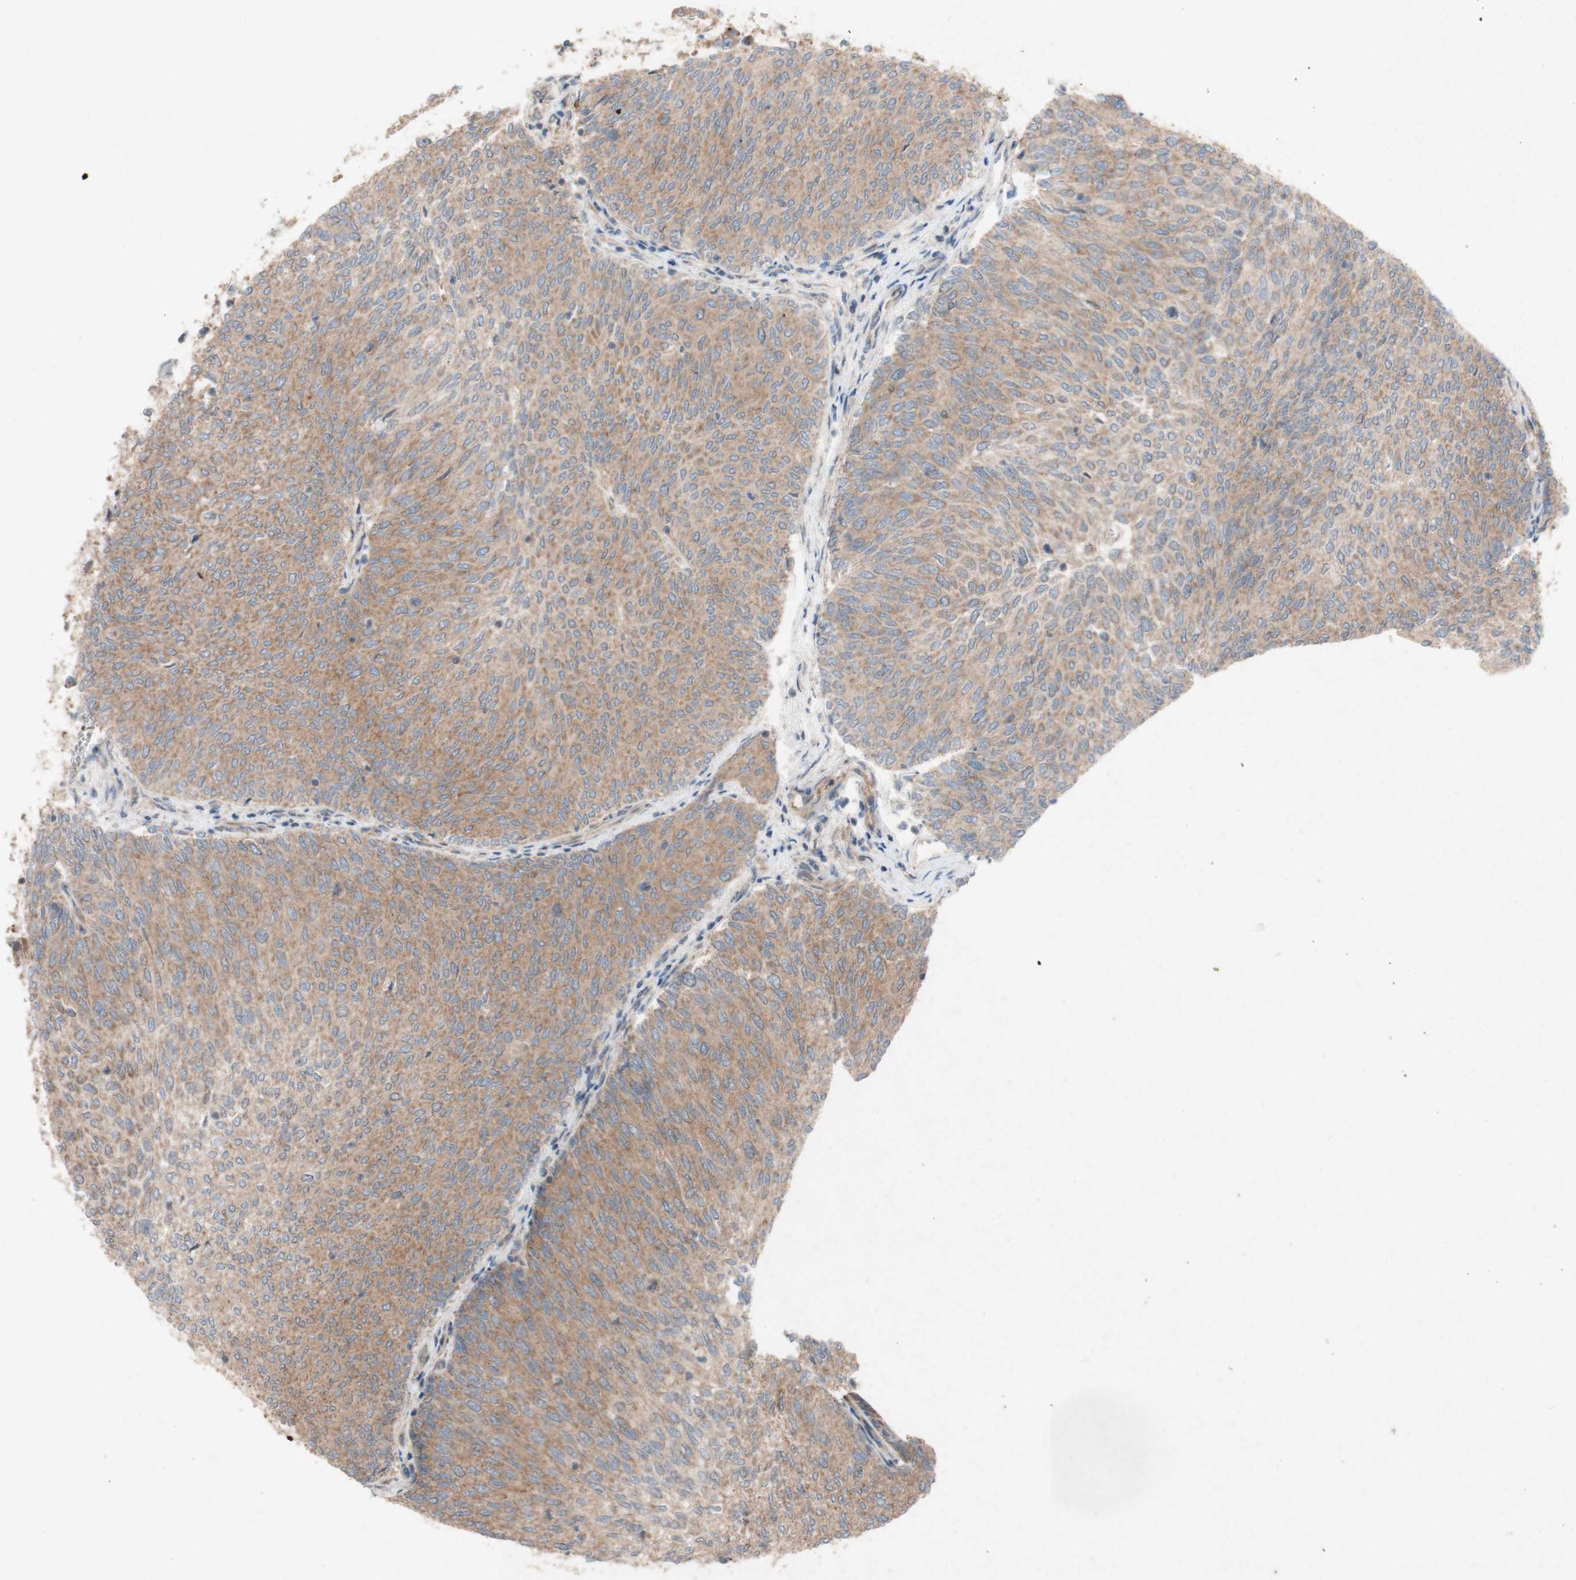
{"staining": {"intensity": "moderate", "quantity": ">75%", "location": "cytoplasmic/membranous"}, "tissue": "urothelial cancer", "cell_type": "Tumor cells", "image_type": "cancer", "snomed": [{"axis": "morphology", "description": "Urothelial carcinoma, Low grade"}, {"axis": "topography", "description": "Urinary bladder"}], "caption": "IHC photomicrograph of neoplastic tissue: human urothelial cancer stained using immunohistochemistry reveals medium levels of moderate protein expression localized specifically in the cytoplasmic/membranous of tumor cells, appearing as a cytoplasmic/membranous brown color.", "gene": "TST", "patient": {"sex": "female", "age": 79}}